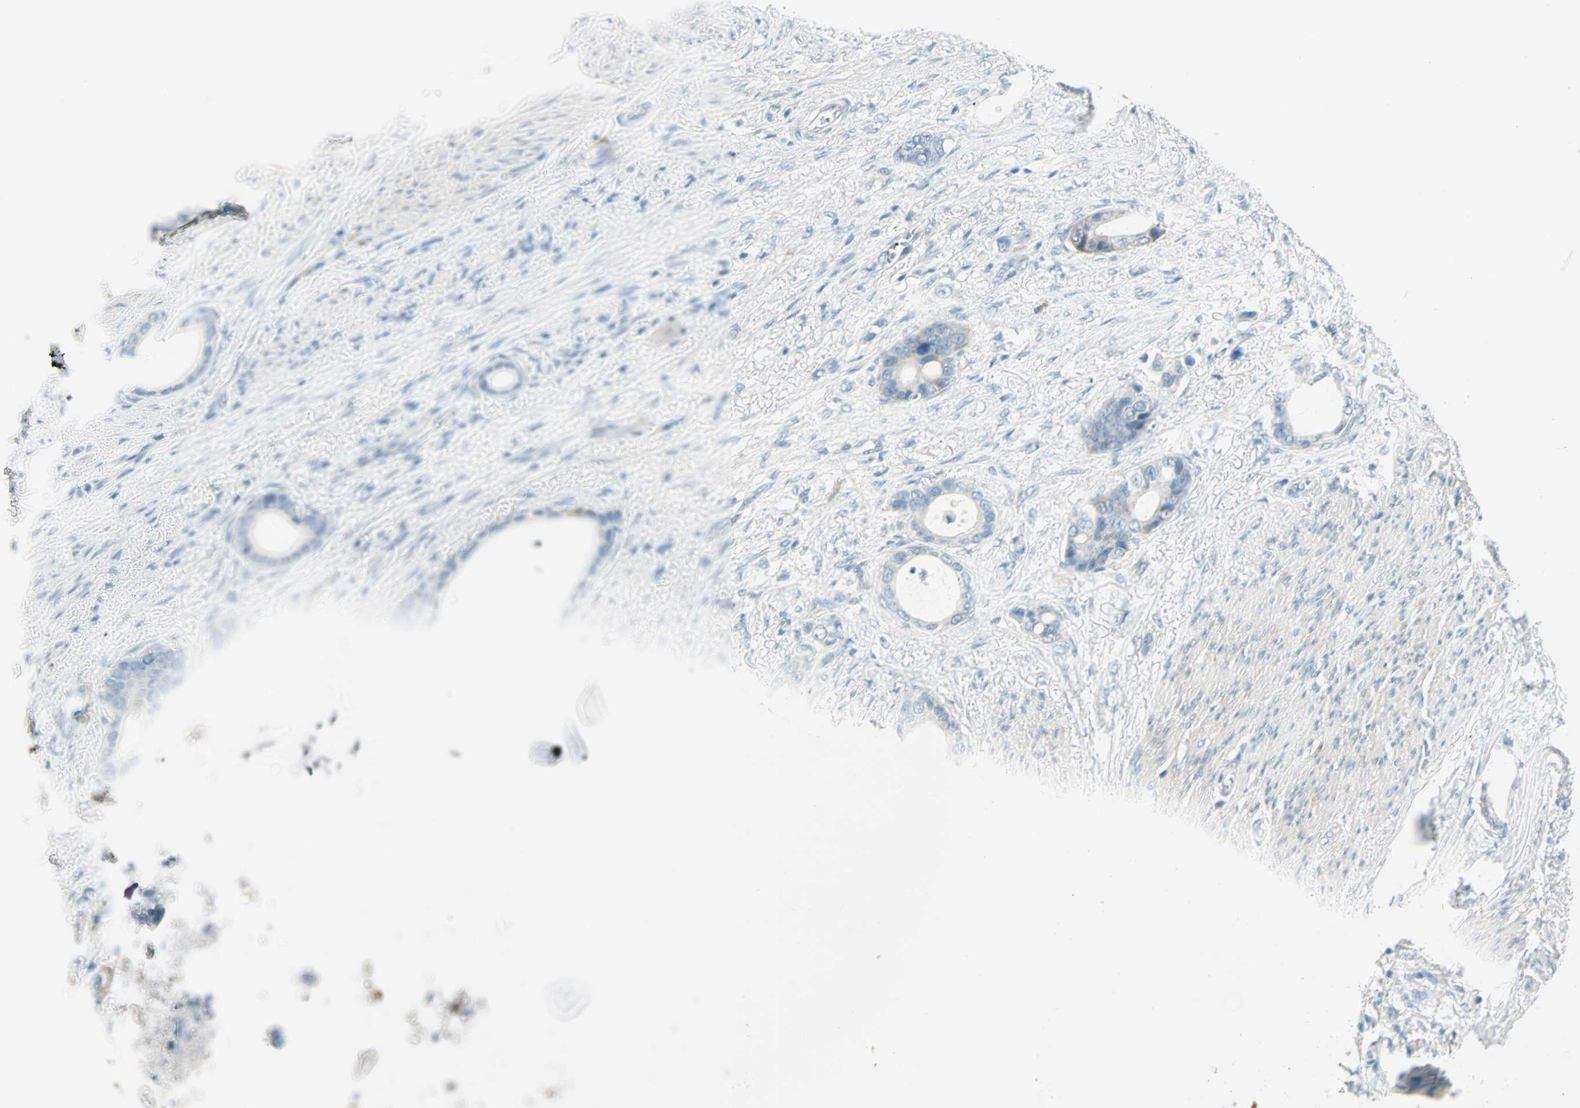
{"staining": {"intensity": "negative", "quantity": "none", "location": "none"}, "tissue": "stomach cancer", "cell_type": "Tumor cells", "image_type": "cancer", "snomed": [{"axis": "morphology", "description": "Adenocarcinoma, NOS"}, {"axis": "topography", "description": "Stomach"}], "caption": "A high-resolution photomicrograph shows immunohistochemistry (IHC) staining of stomach cancer, which shows no significant positivity in tumor cells.", "gene": "ATF6", "patient": {"sex": "female", "age": 75}}